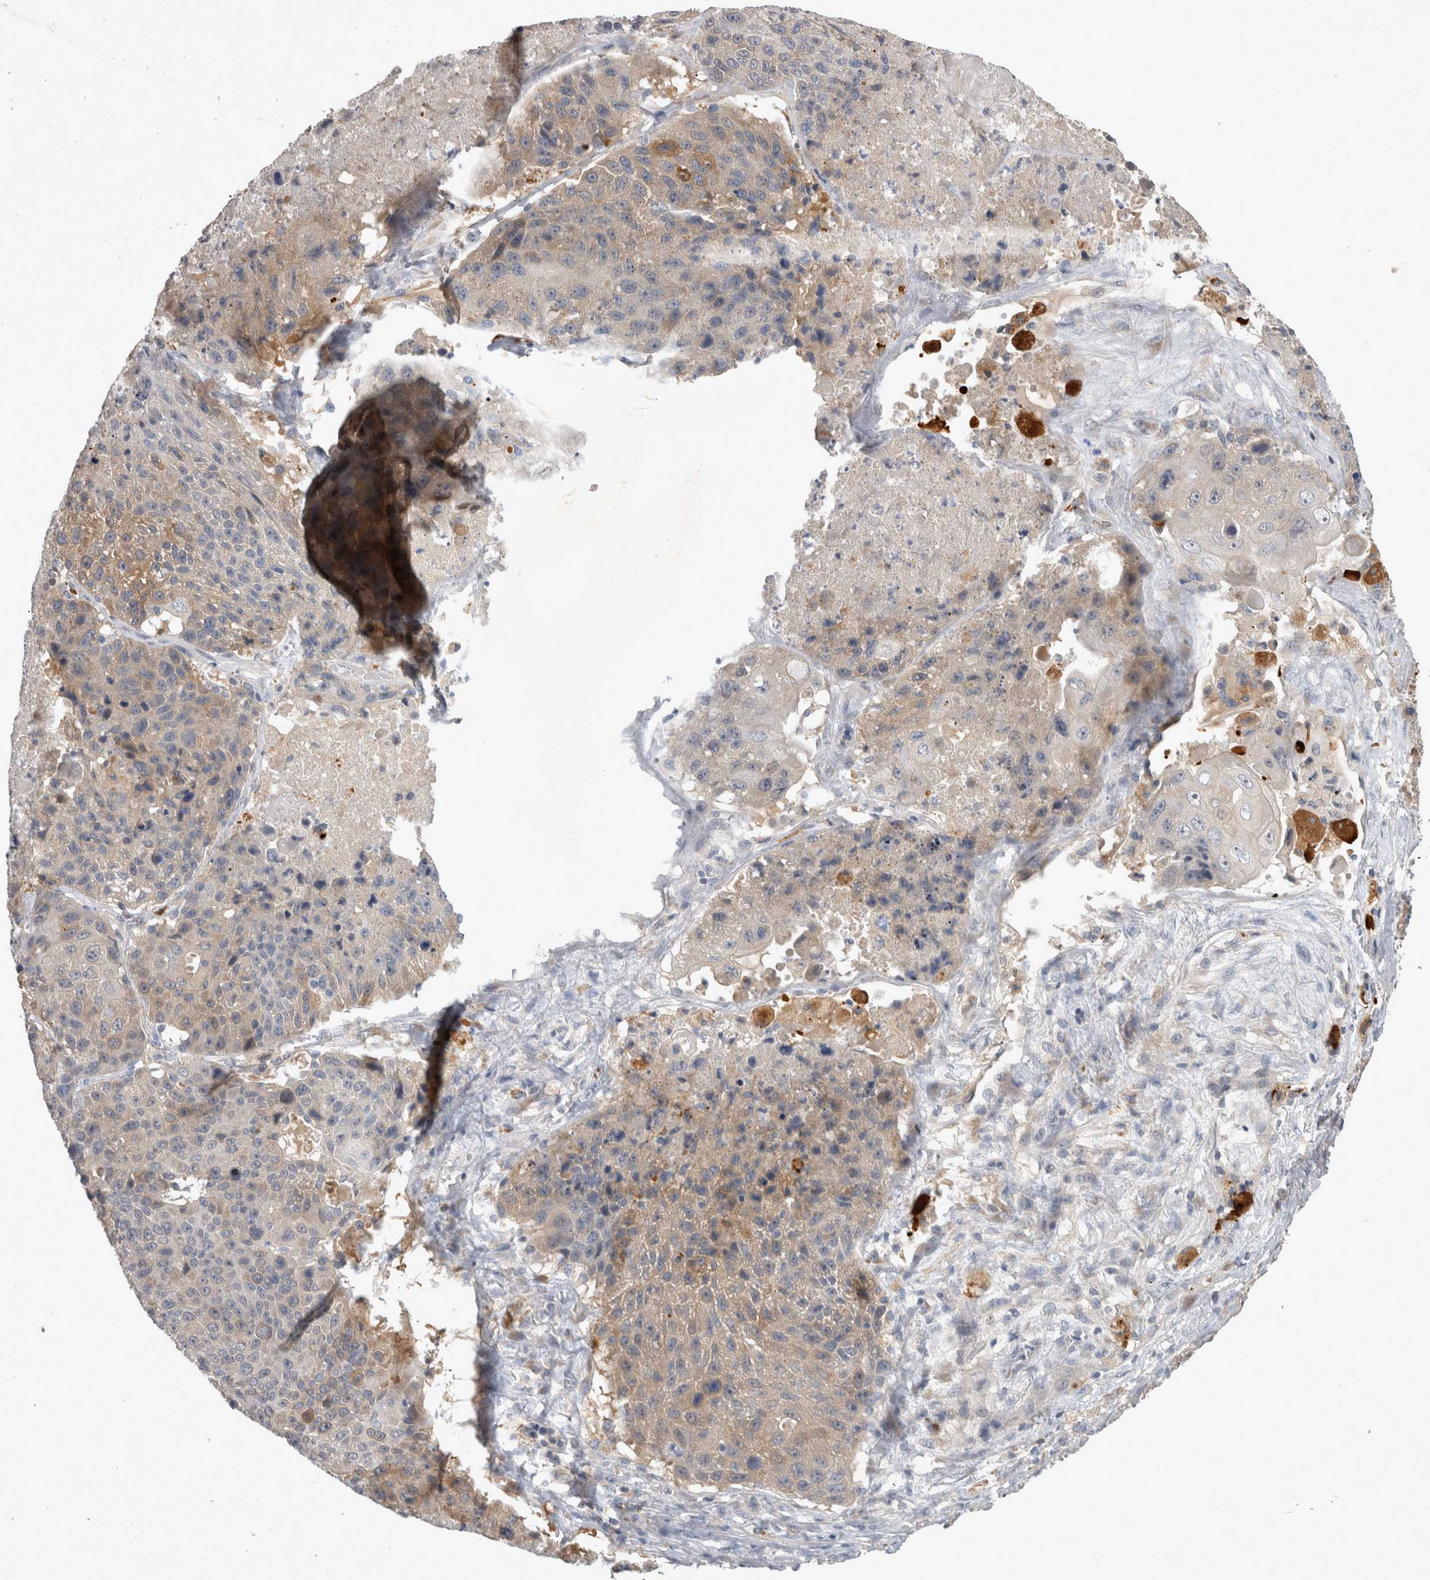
{"staining": {"intensity": "weak", "quantity": "25%-75%", "location": "cytoplasmic/membranous"}, "tissue": "lung cancer", "cell_type": "Tumor cells", "image_type": "cancer", "snomed": [{"axis": "morphology", "description": "Squamous cell carcinoma, NOS"}, {"axis": "topography", "description": "Lung"}], "caption": "Lung cancer (squamous cell carcinoma) stained for a protein demonstrates weak cytoplasmic/membranous positivity in tumor cells. (Stains: DAB in brown, nuclei in blue, Microscopy: brightfield microscopy at high magnification).", "gene": "SLC22A11", "patient": {"sex": "male", "age": 61}}